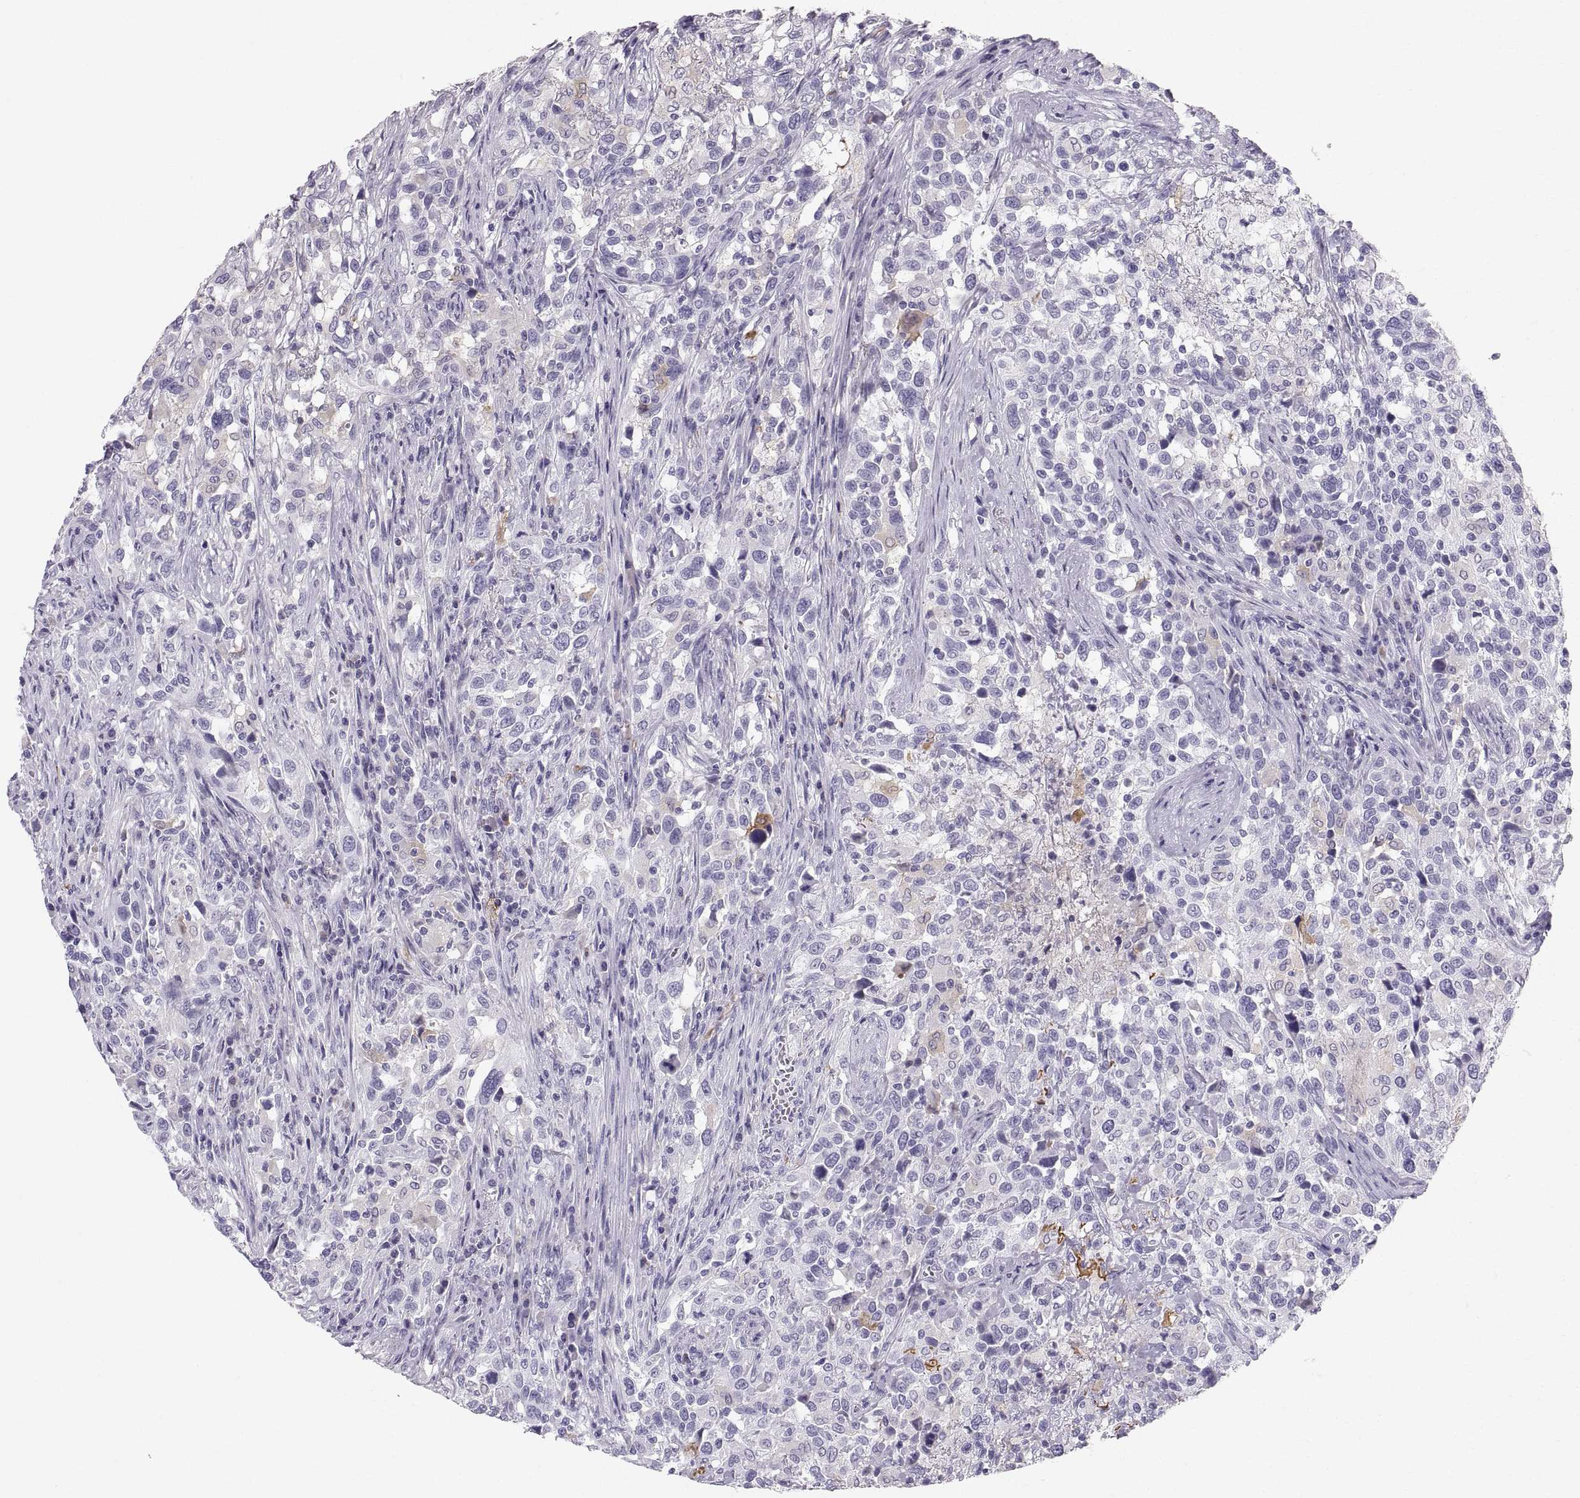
{"staining": {"intensity": "negative", "quantity": "none", "location": "none"}, "tissue": "urothelial cancer", "cell_type": "Tumor cells", "image_type": "cancer", "snomed": [{"axis": "morphology", "description": "Urothelial carcinoma, NOS"}, {"axis": "morphology", "description": "Urothelial carcinoma, High grade"}, {"axis": "topography", "description": "Urinary bladder"}], "caption": "Tumor cells show no significant protein positivity in urothelial cancer. The staining was performed using DAB (3,3'-diaminobenzidine) to visualize the protein expression in brown, while the nuclei were stained in blue with hematoxylin (Magnification: 20x).", "gene": "SLC22A6", "patient": {"sex": "female", "age": 64}}